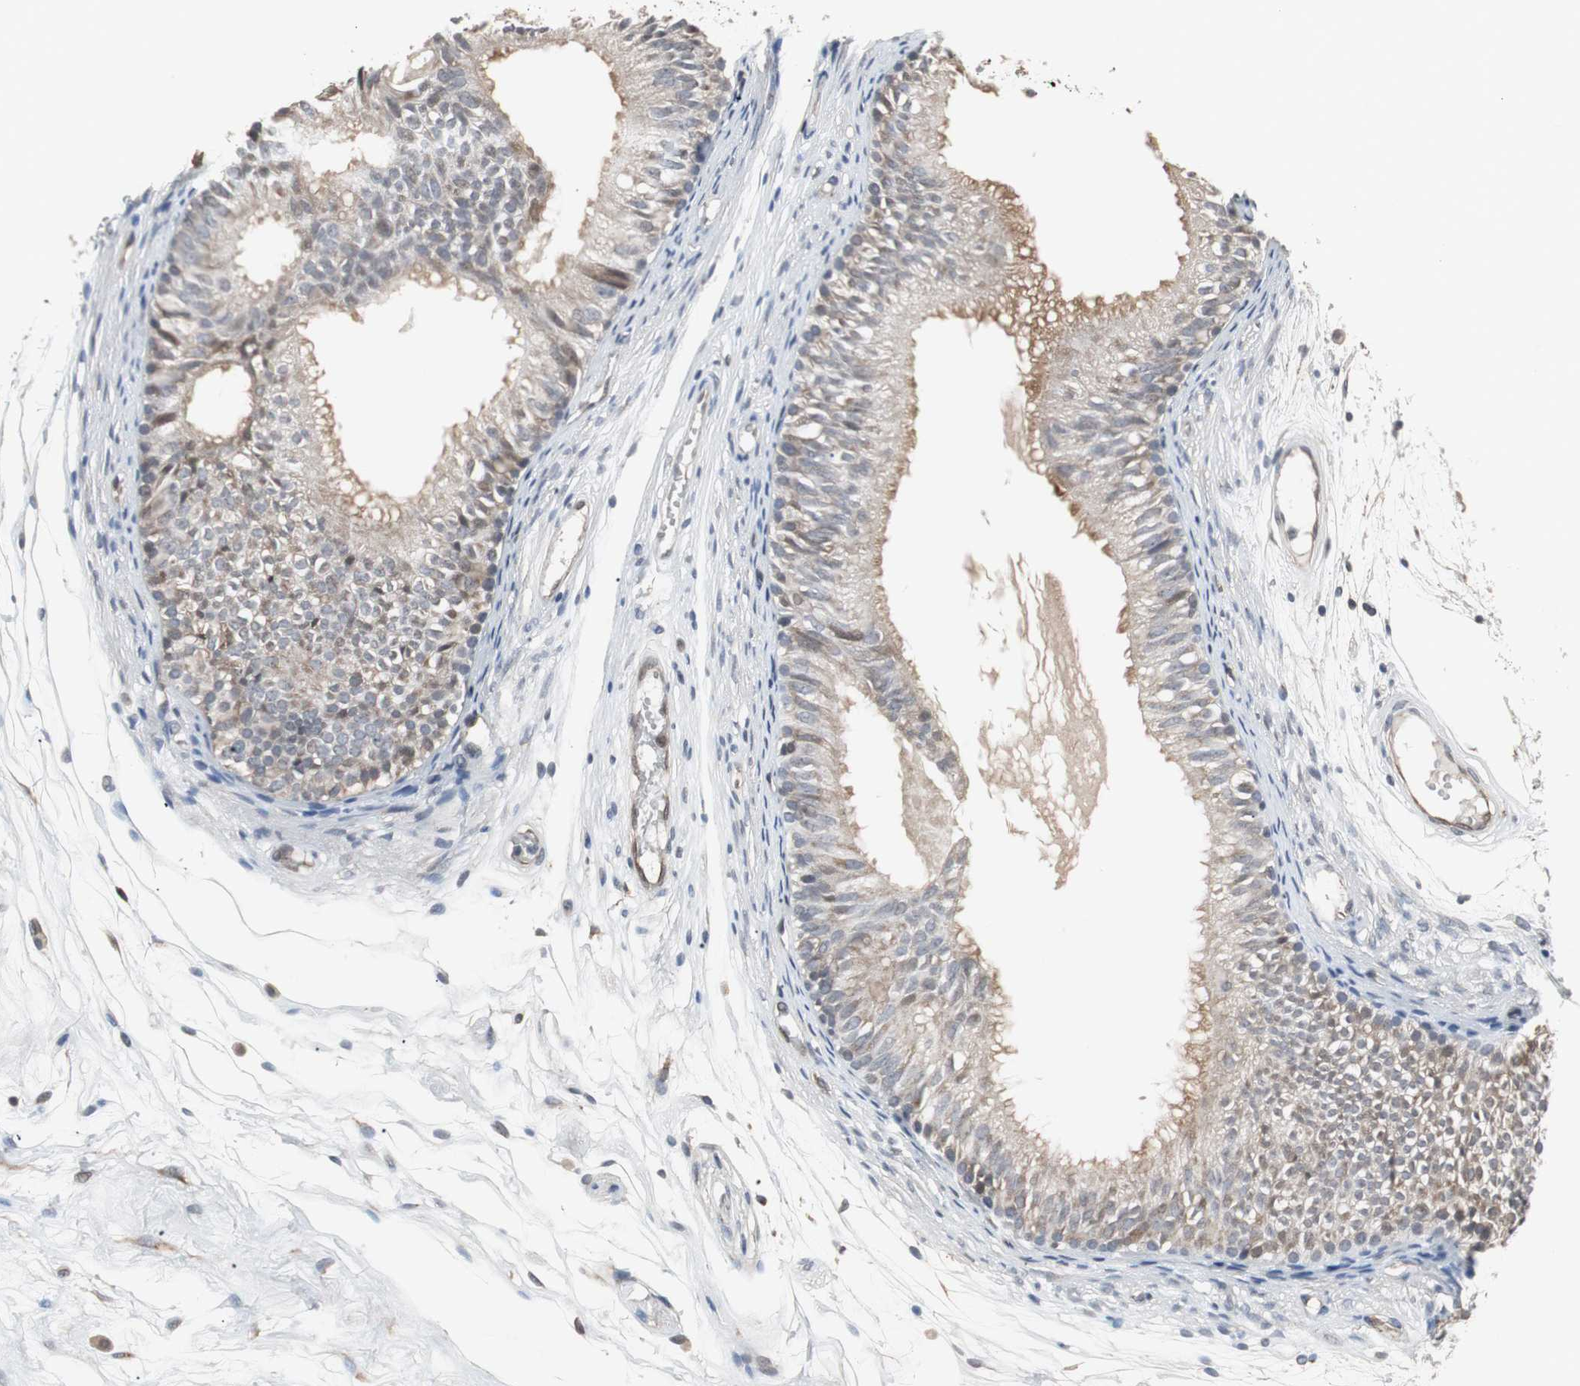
{"staining": {"intensity": "weak", "quantity": ">75%", "location": "cytoplasmic/membranous"}, "tissue": "epididymis", "cell_type": "Glandular cells", "image_type": "normal", "snomed": [{"axis": "morphology", "description": "Normal tissue, NOS"}, {"axis": "morphology", "description": "Atrophy, NOS"}, {"axis": "topography", "description": "Testis"}, {"axis": "topography", "description": "Epididymis"}], "caption": "Protein analysis of normal epididymis demonstrates weak cytoplasmic/membranous positivity in about >75% of glandular cells. The staining was performed using DAB to visualize the protein expression in brown, while the nuclei were stained in blue with hematoxylin (Magnification: 20x).", "gene": "ATP2B2", "patient": {"sex": "male", "age": 18}}